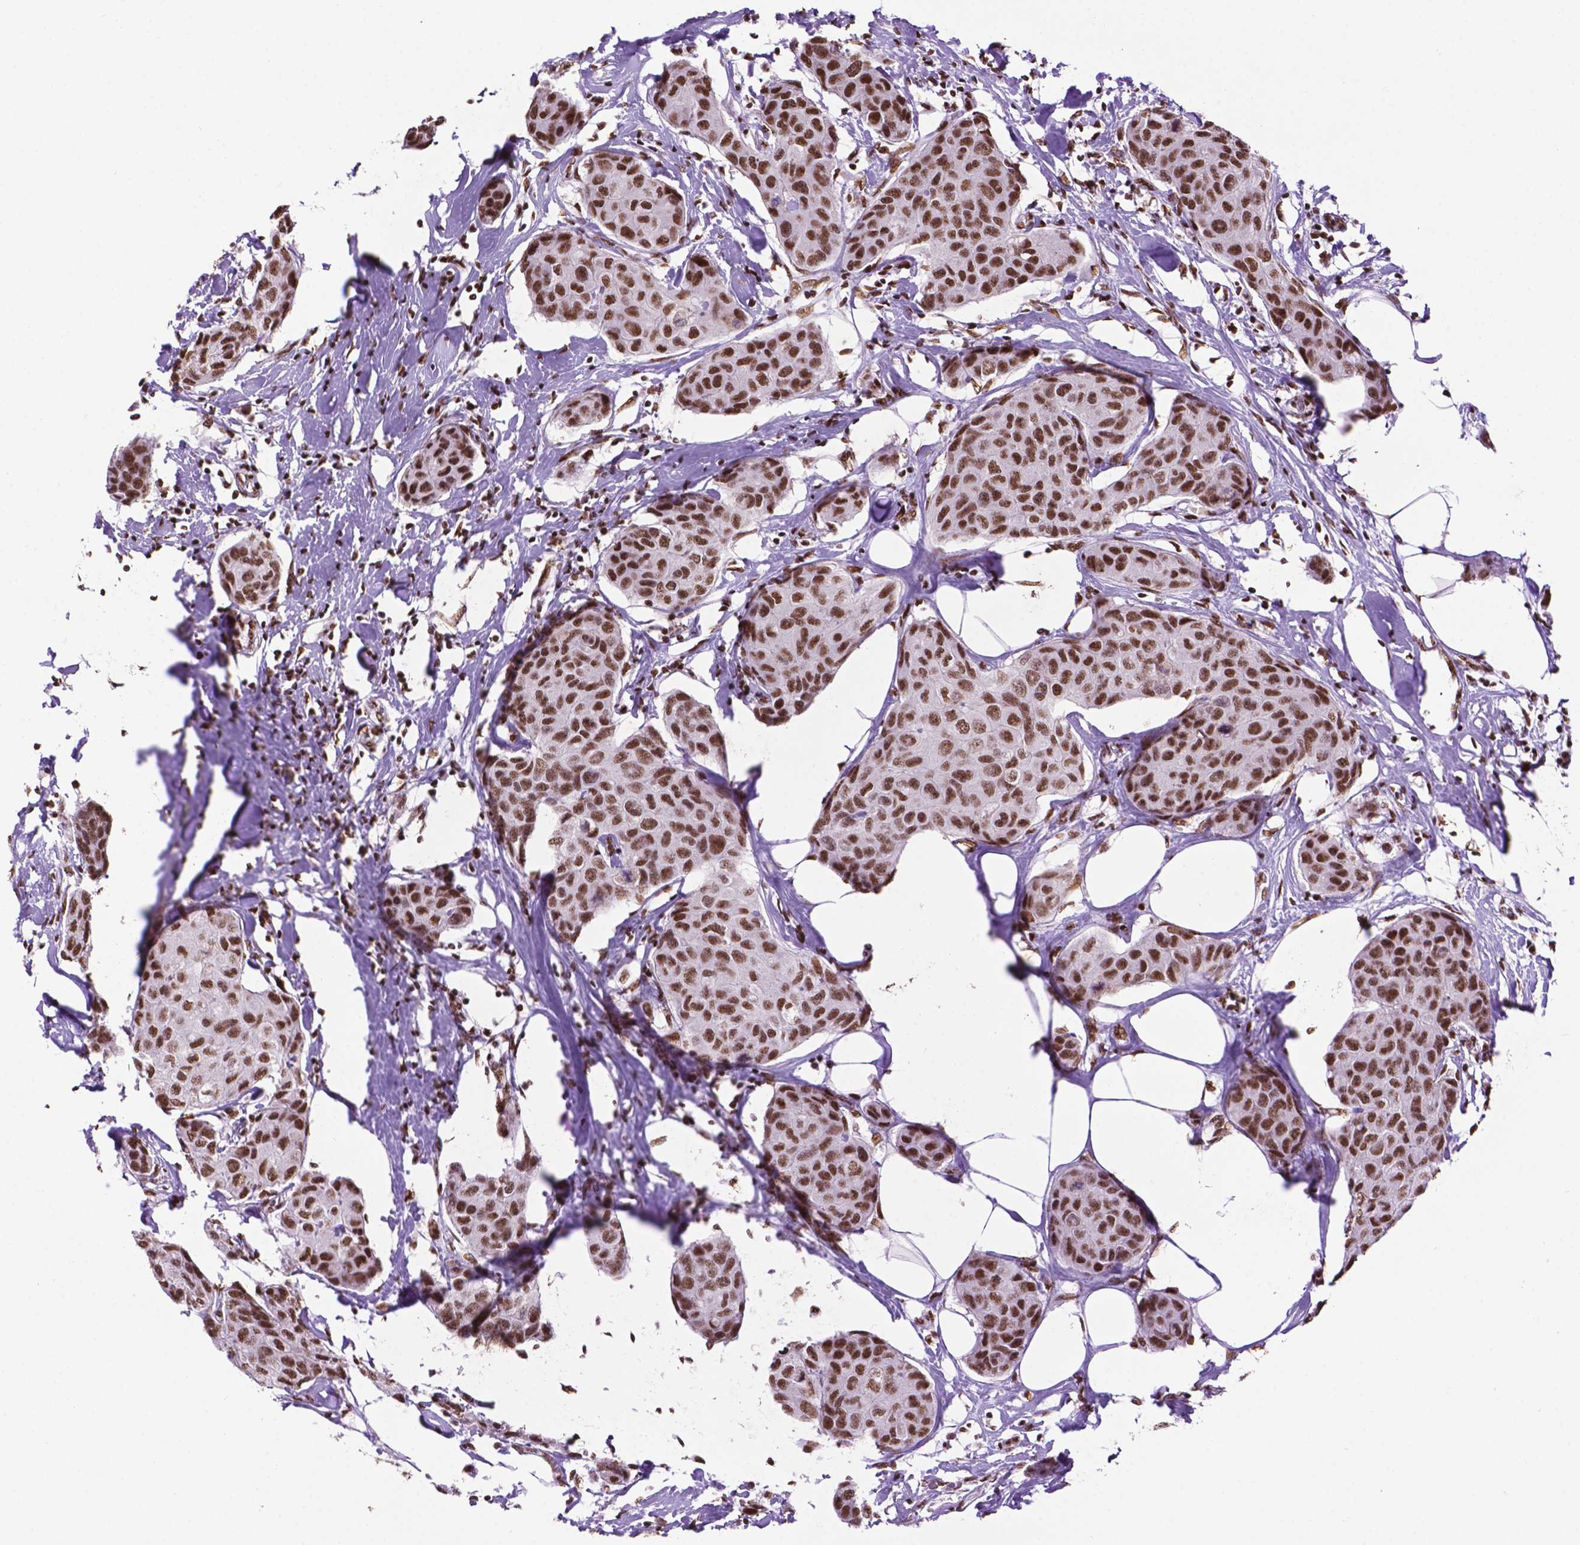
{"staining": {"intensity": "strong", "quantity": ">75%", "location": "nuclear"}, "tissue": "breast cancer", "cell_type": "Tumor cells", "image_type": "cancer", "snomed": [{"axis": "morphology", "description": "Duct carcinoma"}, {"axis": "topography", "description": "Breast"}], "caption": "Protein expression analysis of intraductal carcinoma (breast) exhibits strong nuclear staining in approximately >75% of tumor cells.", "gene": "CCAR2", "patient": {"sex": "female", "age": 80}}